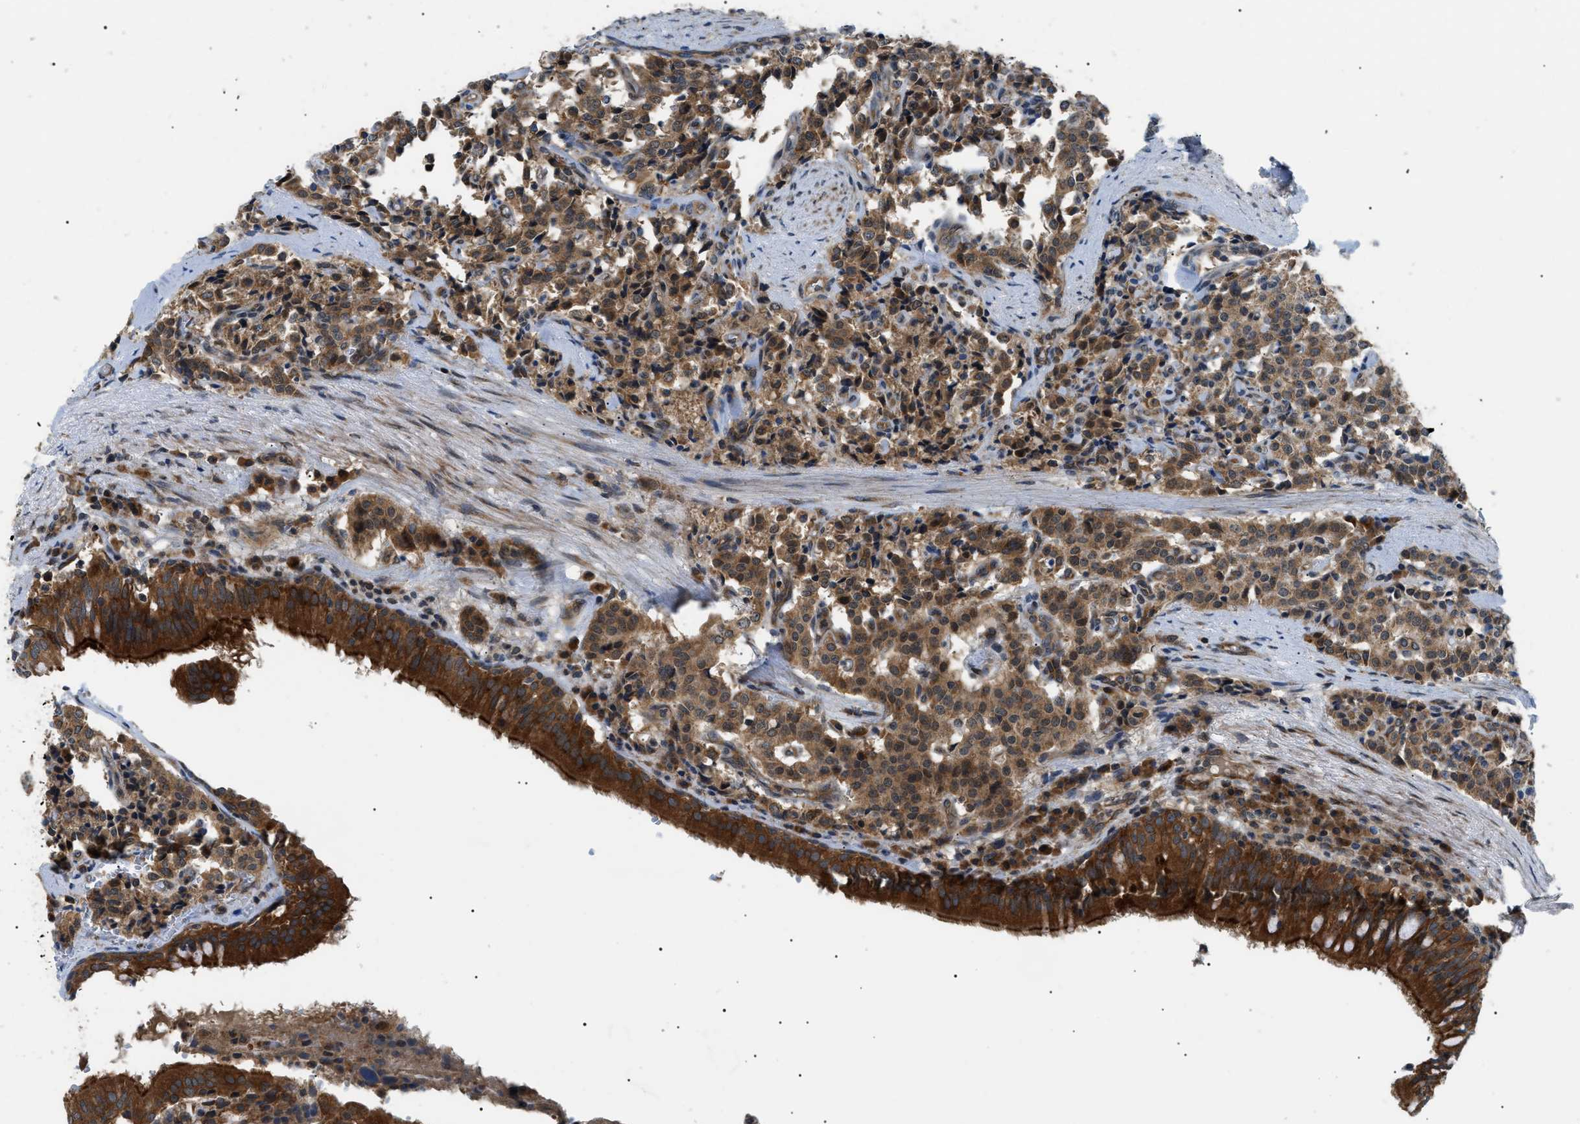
{"staining": {"intensity": "moderate", "quantity": ">75%", "location": "cytoplasmic/membranous"}, "tissue": "carcinoid", "cell_type": "Tumor cells", "image_type": "cancer", "snomed": [{"axis": "morphology", "description": "Carcinoid, malignant, NOS"}, {"axis": "topography", "description": "Lung"}], "caption": "Protein staining of carcinoid (malignant) tissue displays moderate cytoplasmic/membranous staining in about >75% of tumor cells. The staining was performed using DAB (3,3'-diaminobenzidine) to visualize the protein expression in brown, while the nuclei were stained in blue with hematoxylin (Magnification: 20x).", "gene": "SRPK1", "patient": {"sex": "male", "age": 30}}